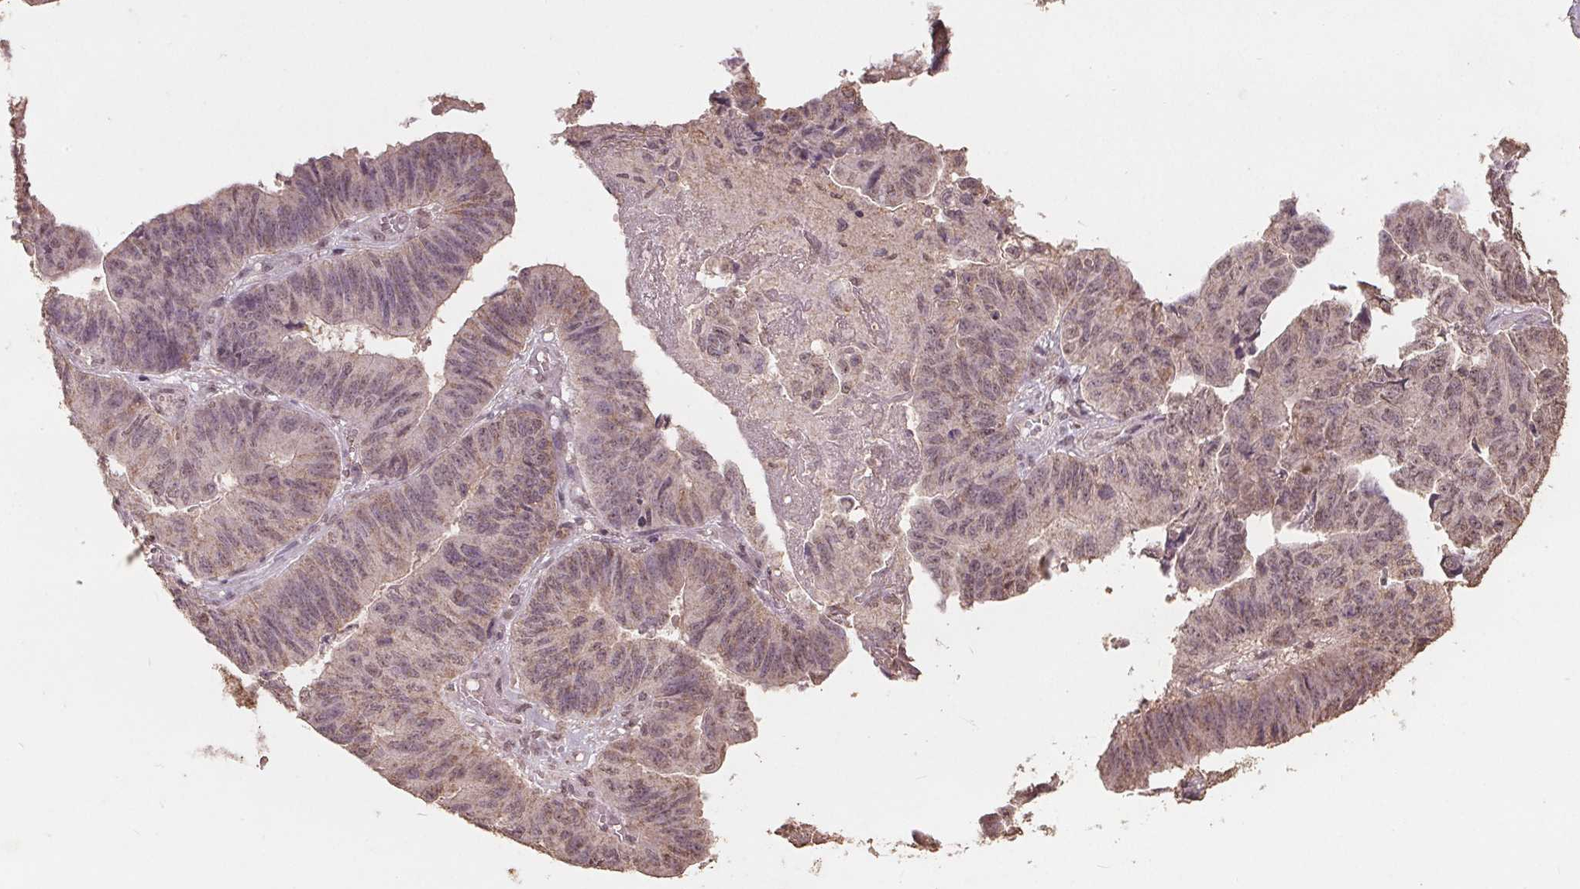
{"staining": {"intensity": "weak", "quantity": "<25%", "location": "nuclear"}, "tissue": "stomach cancer", "cell_type": "Tumor cells", "image_type": "cancer", "snomed": [{"axis": "morphology", "description": "Adenocarcinoma, NOS"}, {"axis": "topography", "description": "Stomach, lower"}], "caption": "Tumor cells show no significant positivity in stomach adenocarcinoma.", "gene": "DSG3", "patient": {"sex": "male", "age": 77}}